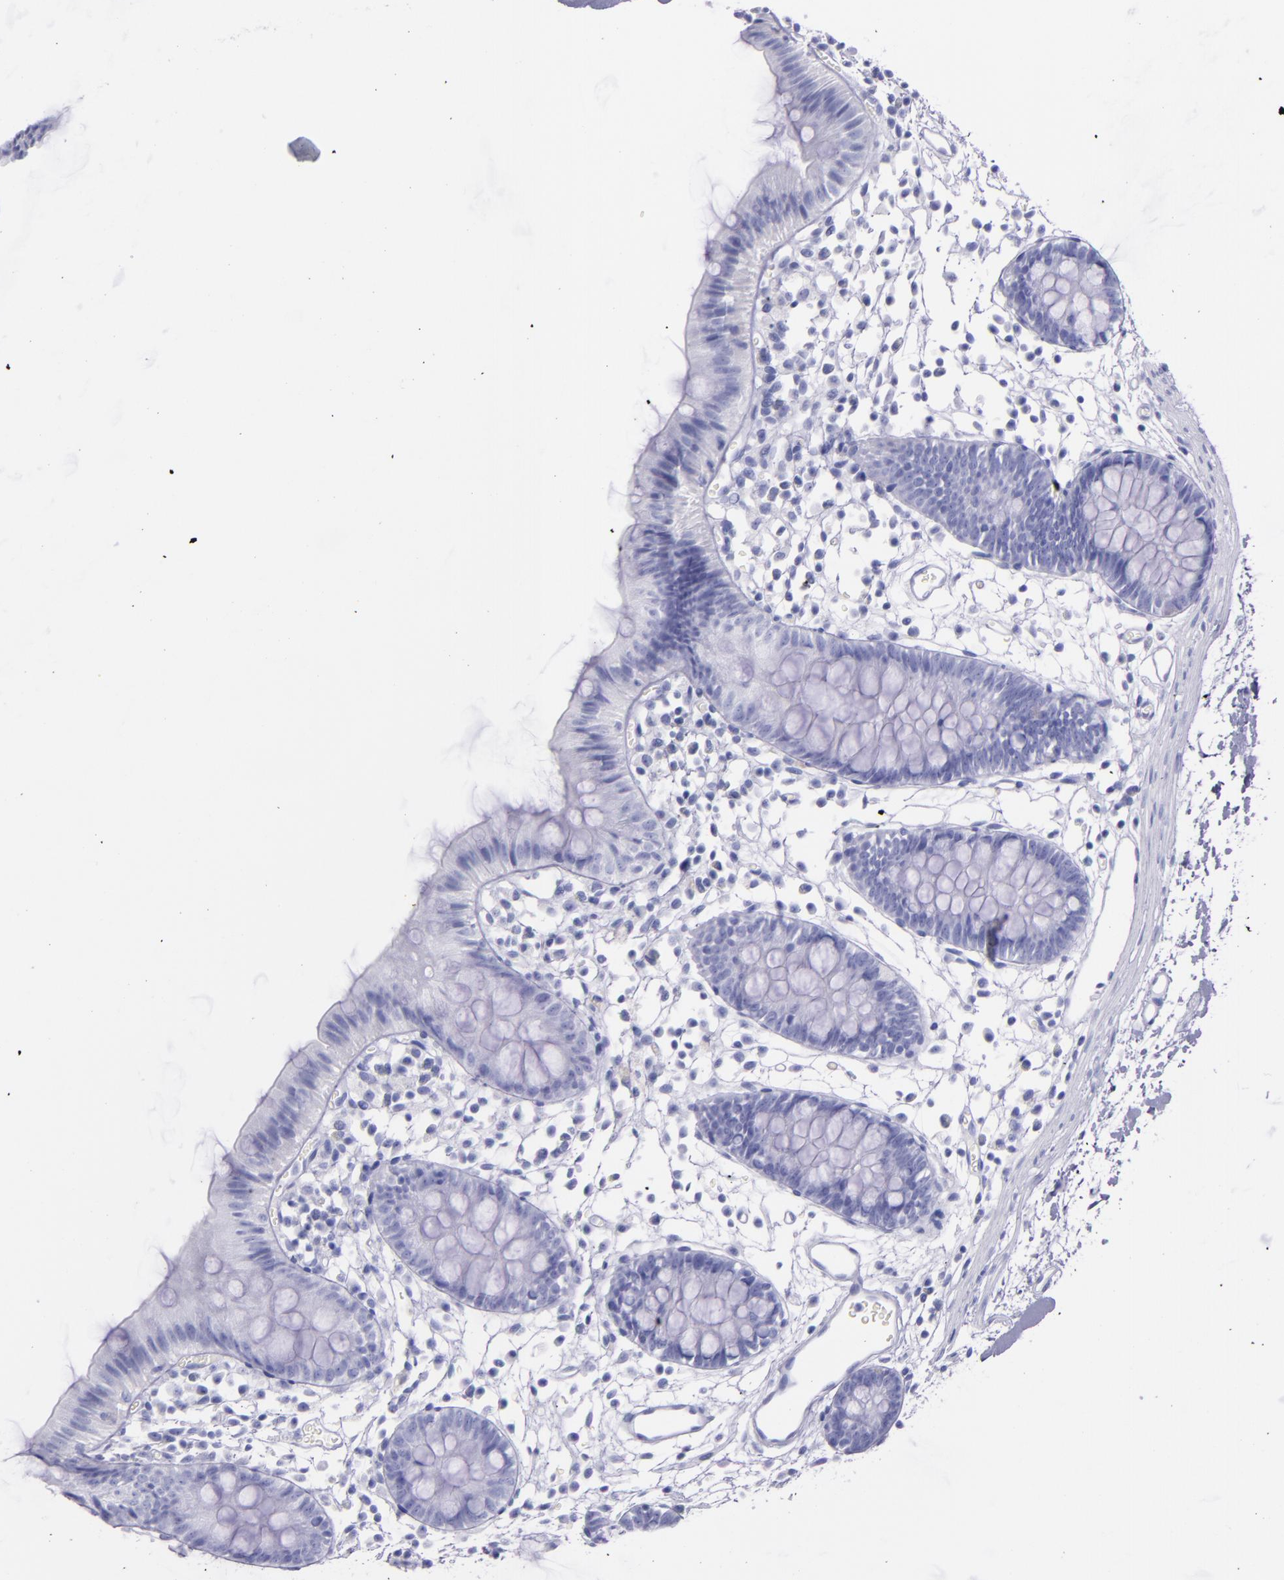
{"staining": {"intensity": "negative", "quantity": "none", "location": "none"}, "tissue": "colon", "cell_type": "Endothelial cells", "image_type": "normal", "snomed": [{"axis": "morphology", "description": "Normal tissue, NOS"}, {"axis": "topography", "description": "Colon"}], "caption": "This is an immunohistochemistry (IHC) micrograph of normal human colon. There is no positivity in endothelial cells.", "gene": "SFTPA2", "patient": {"sex": "male", "age": 14}}